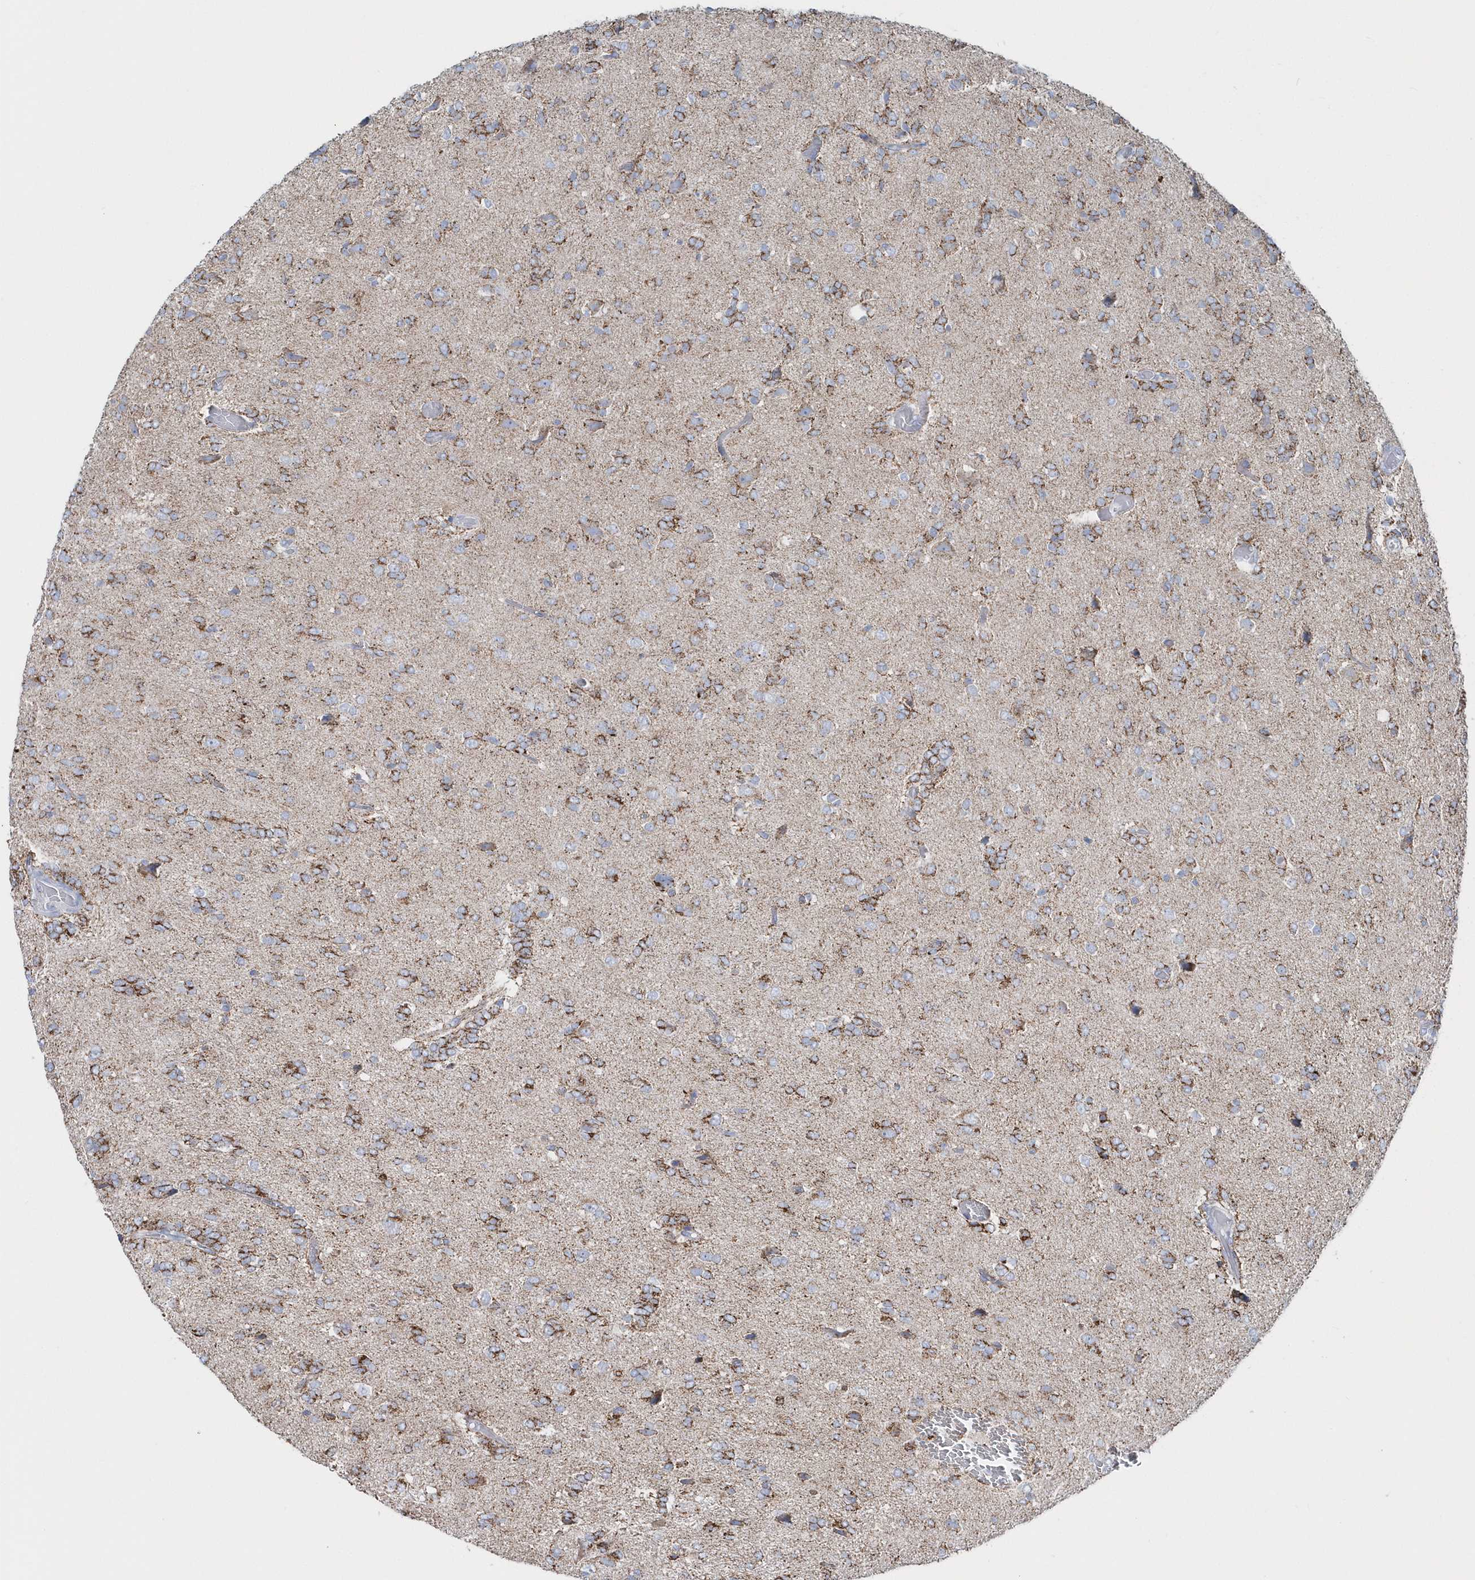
{"staining": {"intensity": "moderate", "quantity": ">75%", "location": "cytoplasmic/membranous"}, "tissue": "glioma", "cell_type": "Tumor cells", "image_type": "cancer", "snomed": [{"axis": "morphology", "description": "Glioma, malignant, High grade"}, {"axis": "topography", "description": "Brain"}], "caption": "Malignant high-grade glioma tissue shows moderate cytoplasmic/membranous positivity in approximately >75% of tumor cells, visualized by immunohistochemistry.", "gene": "TMCO6", "patient": {"sex": "female", "age": 59}}